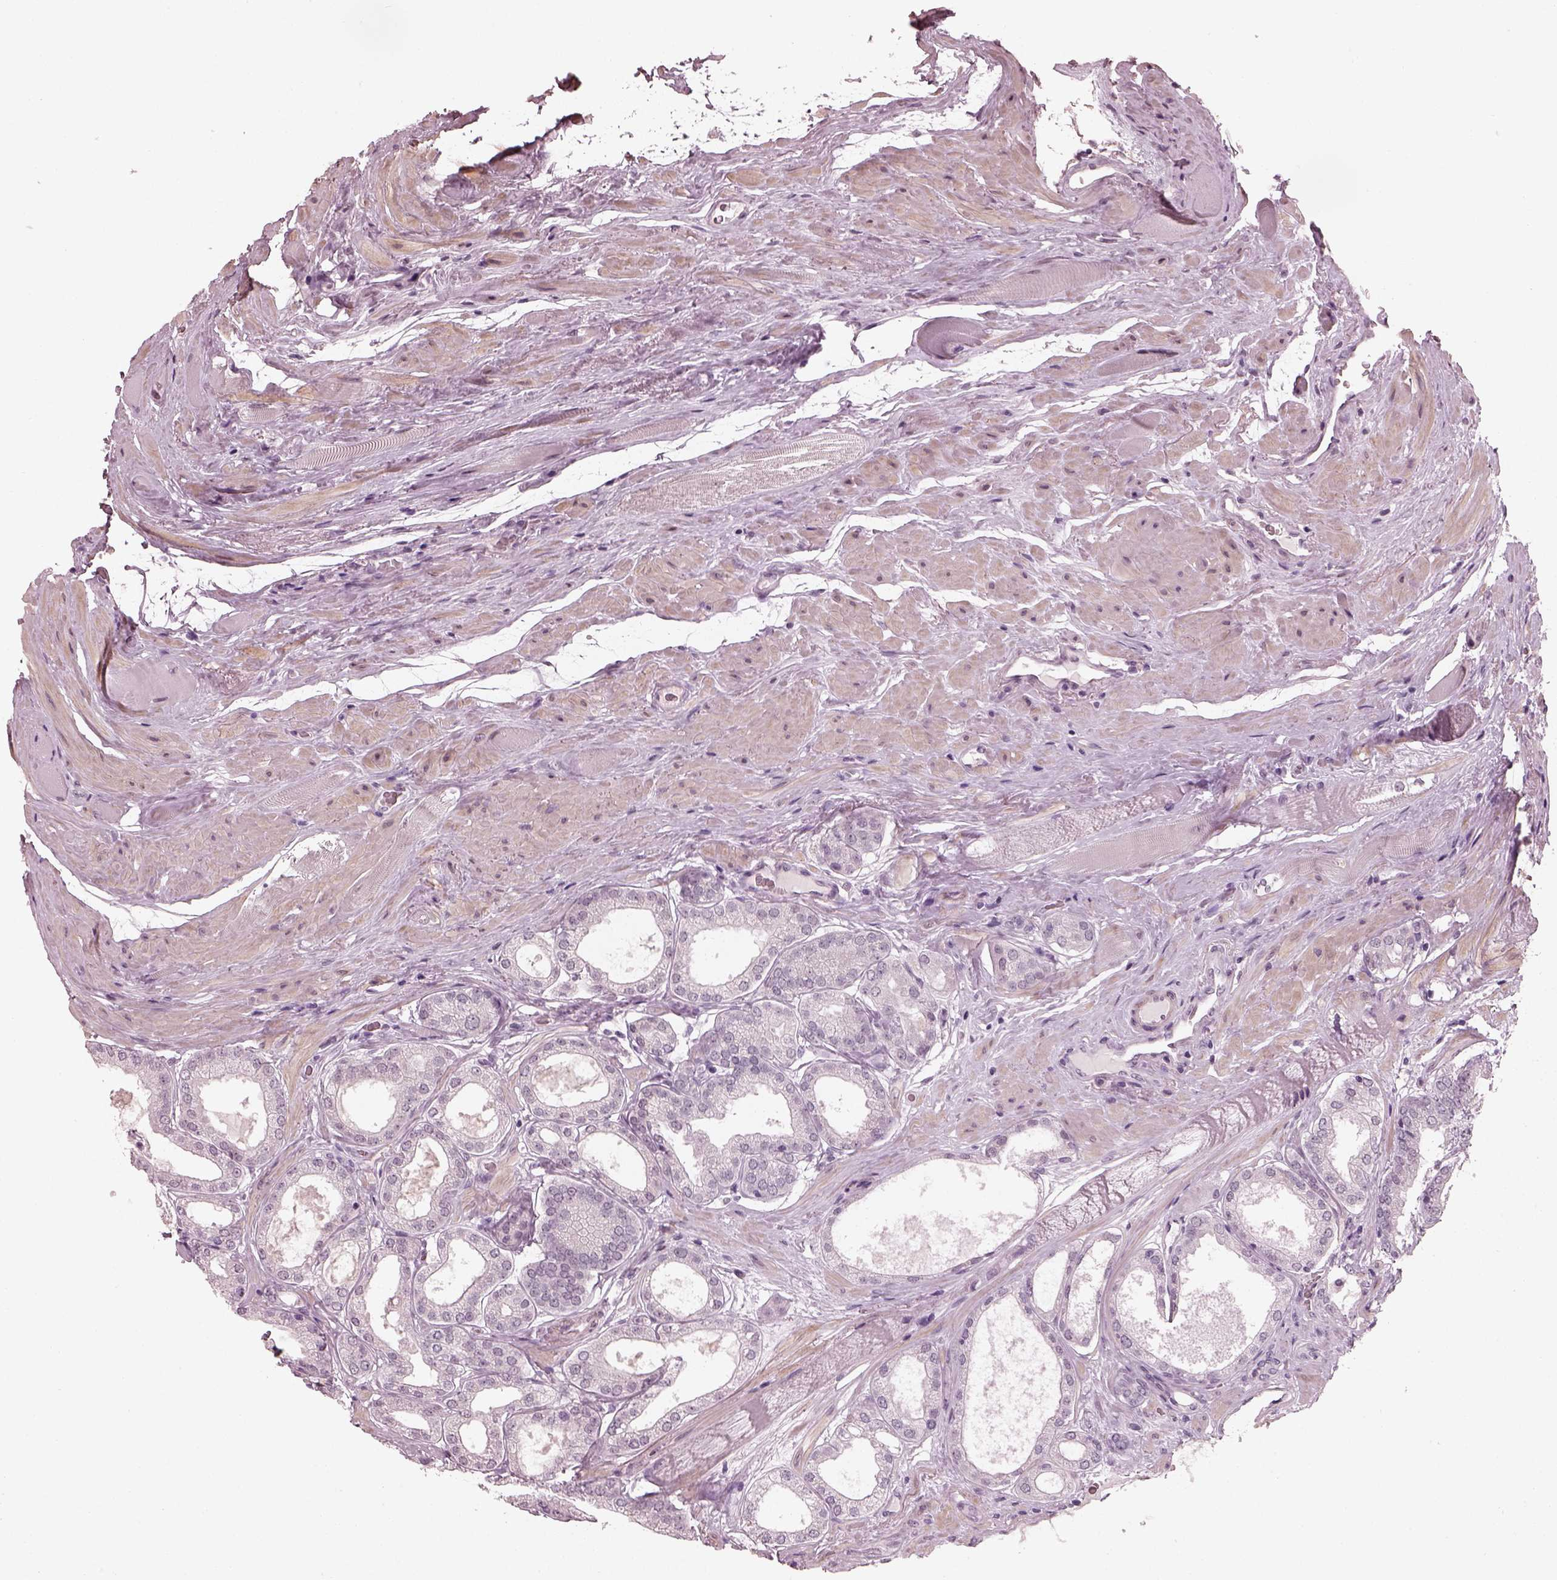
{"staining": {"intensity": "negative", "quantity": "none", "location": "none"}, "tissue": "prostate cancer", "cell_type": "Tumor cells", "image_type": "cancer", "snomed": [{"axis": "morphology", "description": "Adenocarcinoma, NOS"}, {"axis": "topography", "description": "Prostate"}], "caption": "Adenocarcinoma (prostate) was stained to show a protein in brown. There is no significant expression in tumor cells.", "gene": "OPTC", "patient": {"sex": "male", "age": 63}}